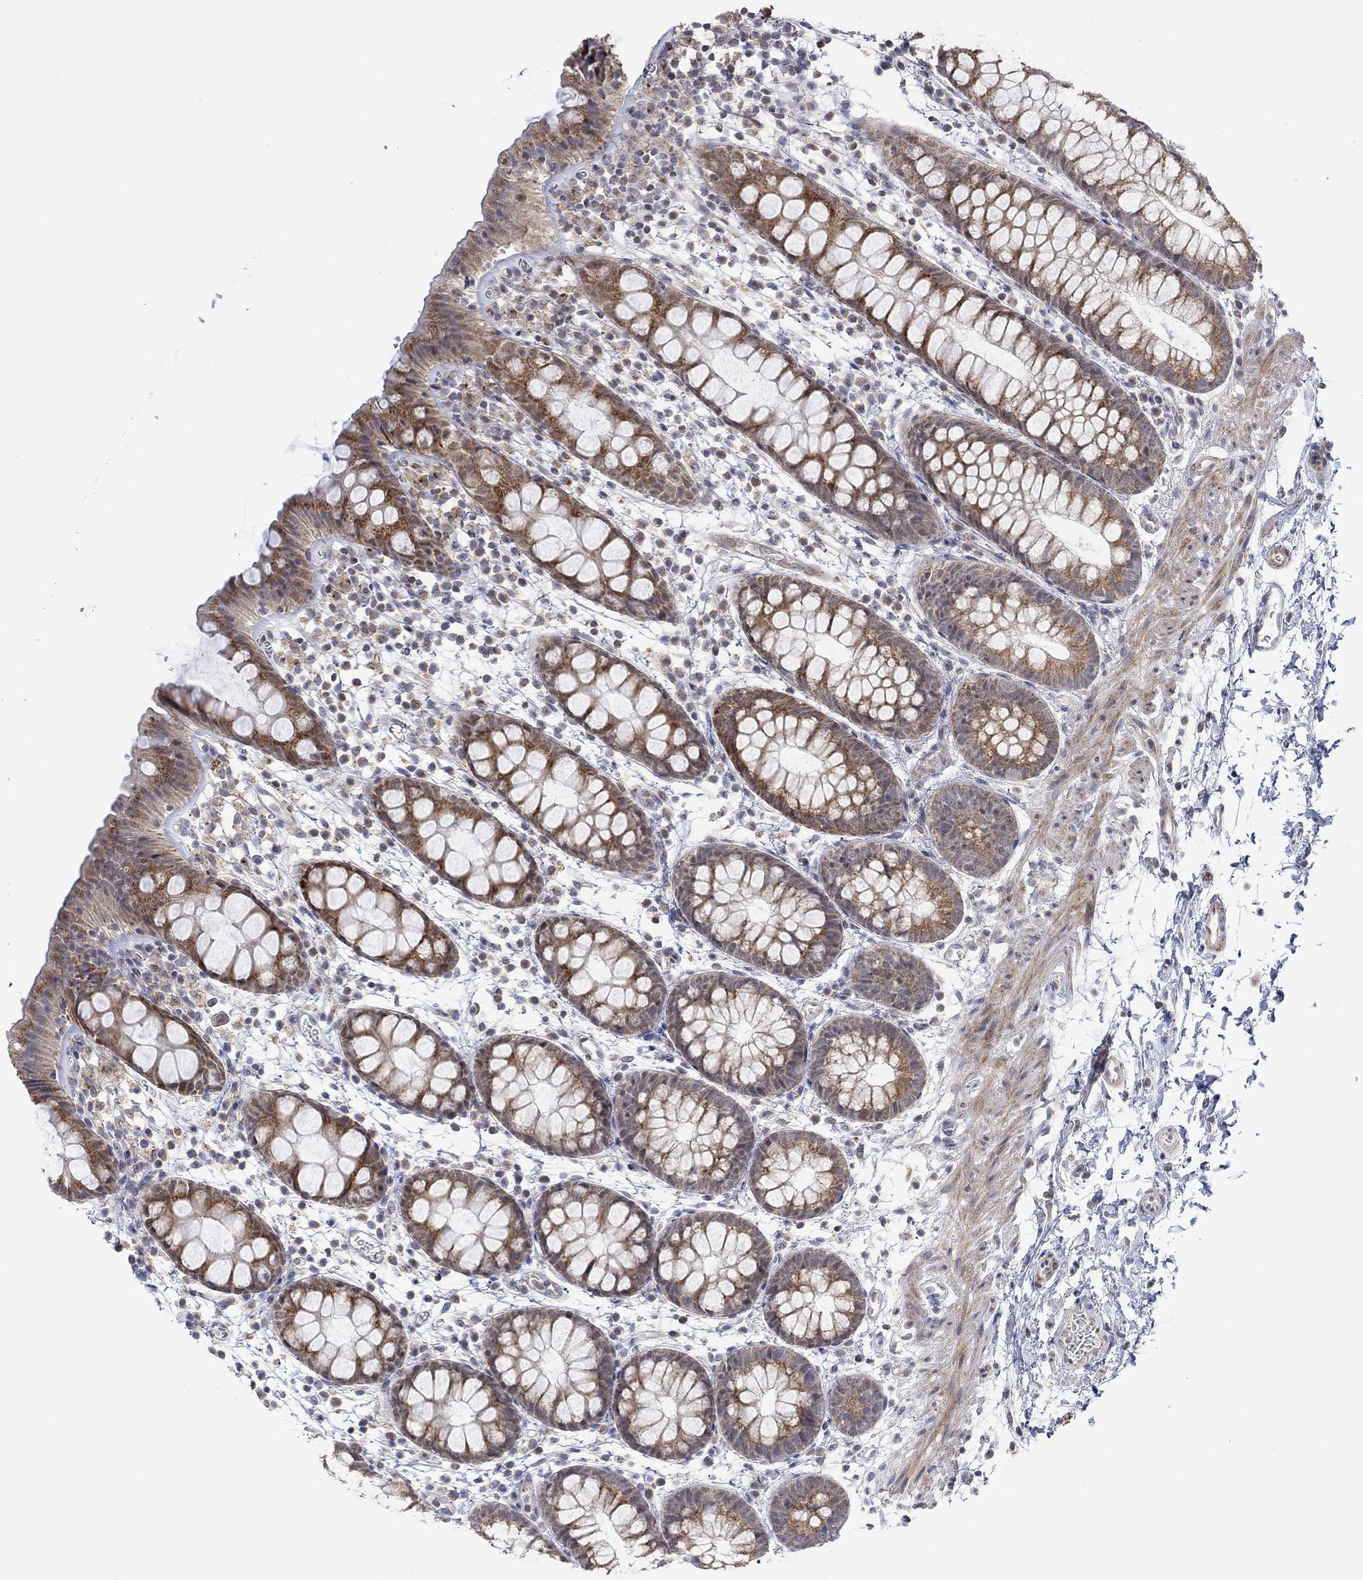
{"staining": {"intensity": "moderate", "quantity": ">75%", "location": "cytoplasmic/membranous"}, "tissue": "rectum", "cell_type": "Glandular cells", "image_type": "normal", "snomed": [{"axis": "morphology", "description": "Normal tissue, NOS"}, {"axis": "topography", "description": "Rectum"}], "caption": "Immunohistochemistry (IHC) photomicrograph of benign rectum: human rectum stained using immunohistochemistry demonstrates medium levels of moderate protein expression localized specifically in the cytoplasmic/membranous of glandular cells, appearing as a cytoplasmic/membranous brown color.", "gene": "SLC48A1", "patient": {"sex": "male", "age": 57}}